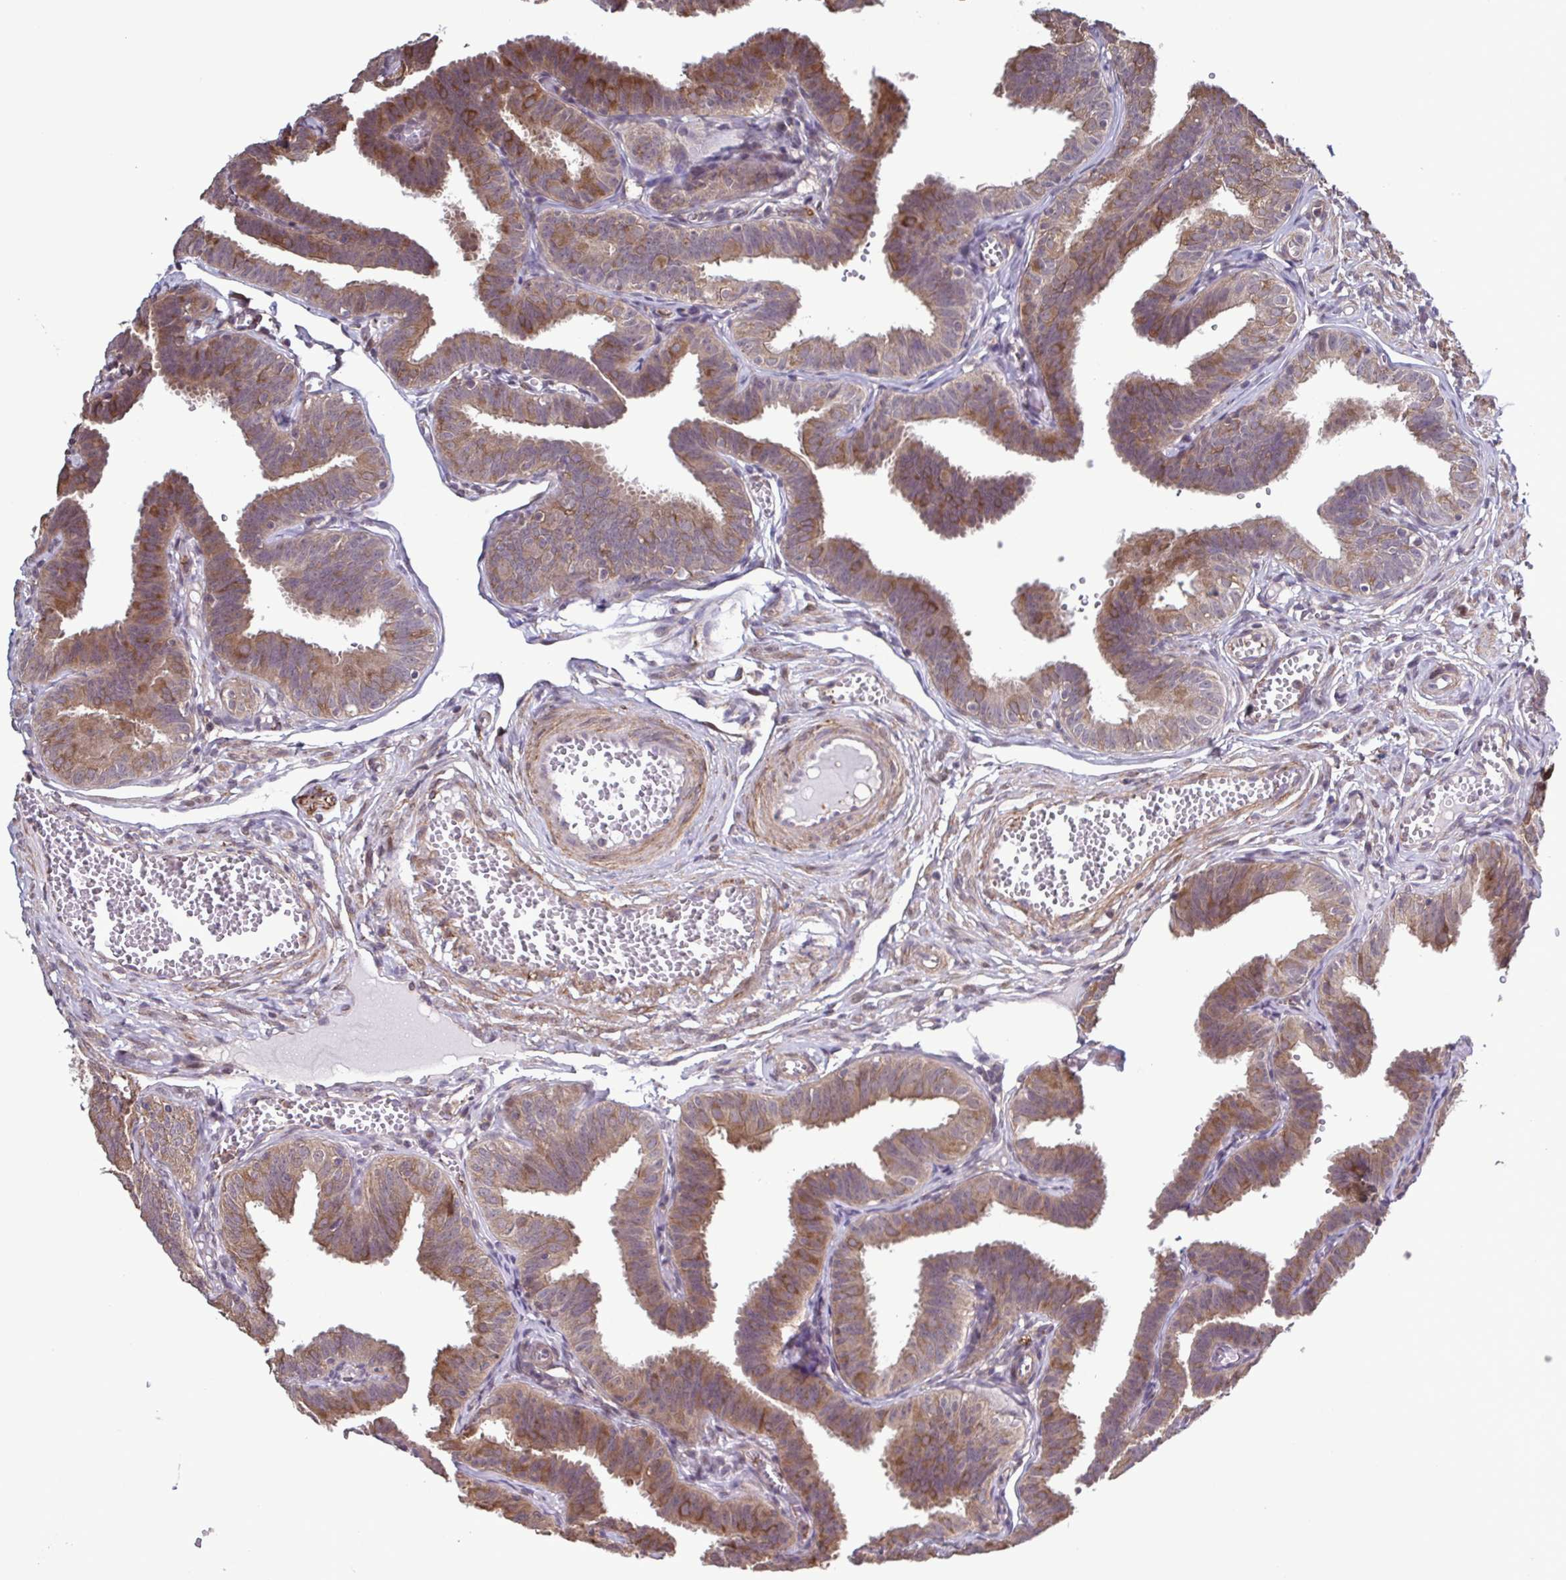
{"staining": {"intensity": "moderate", "quantity": ">75%", "location": "cytoplasmic/membranous"}, "tissue": "fallopian tube", "cell_type": "Glandular cells", "image_type": "normal", "snomed": [{"axis": "morphology", "description": "Normal tissue, NOS"}, {"axis": "topography", "description": "Fallopian tube"}], "caption": "Brown immunohistochemical staining in unremarkable fallopian tube reveals moderate cytoplasmic/membranous positivity in about >75% of glandular cells. (Brightfield microscopy of DAB IHC at high magnification).", "gene": "ZNF200", "patient": {"sex": "female", "age": 25}}